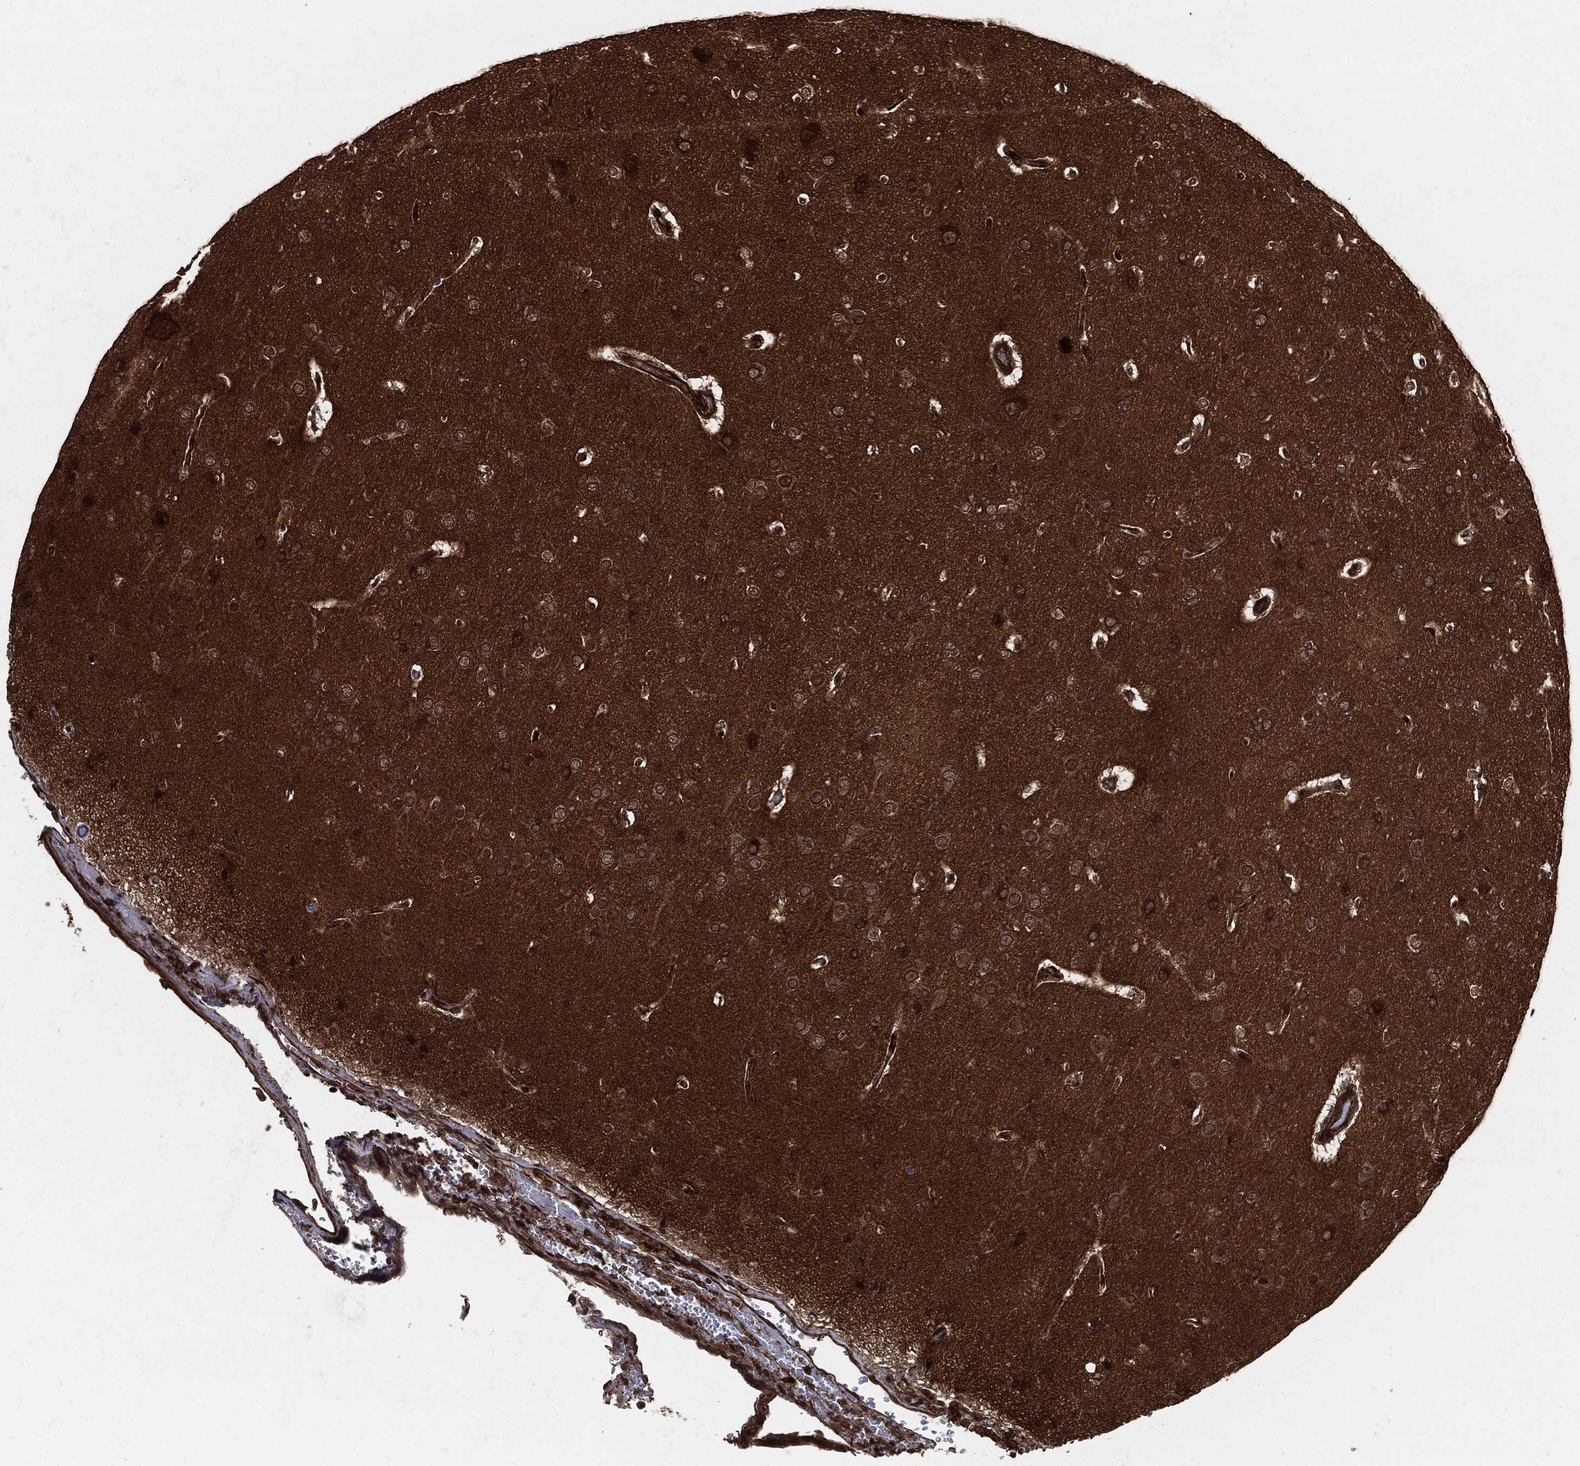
{"staining": {"intensity": "strong", "quantity": "<25%", "location": "cytoplasmic/membranous,nuclear"}, "tissue": "glioma", "cell_type": "Tumor cells", "image_type": "cancer", "snomed": [{"axis": "morphology", "description": "Glioma, malignant, NOS"}, {"axis": "topography", "description": "Cerebral cortex"}], "caption": "Immunohistochemical staining of human glioma displays medium levels of strong cytoplasmic/membranous and nuclear staining in about <25% of tumor cells. (DAB (3,3'-diaminobenzidine) IHC with brightfield microscopy, high magnification).", "gene": "IFIT1", "patient": {"sex": "male", "age": 58}}